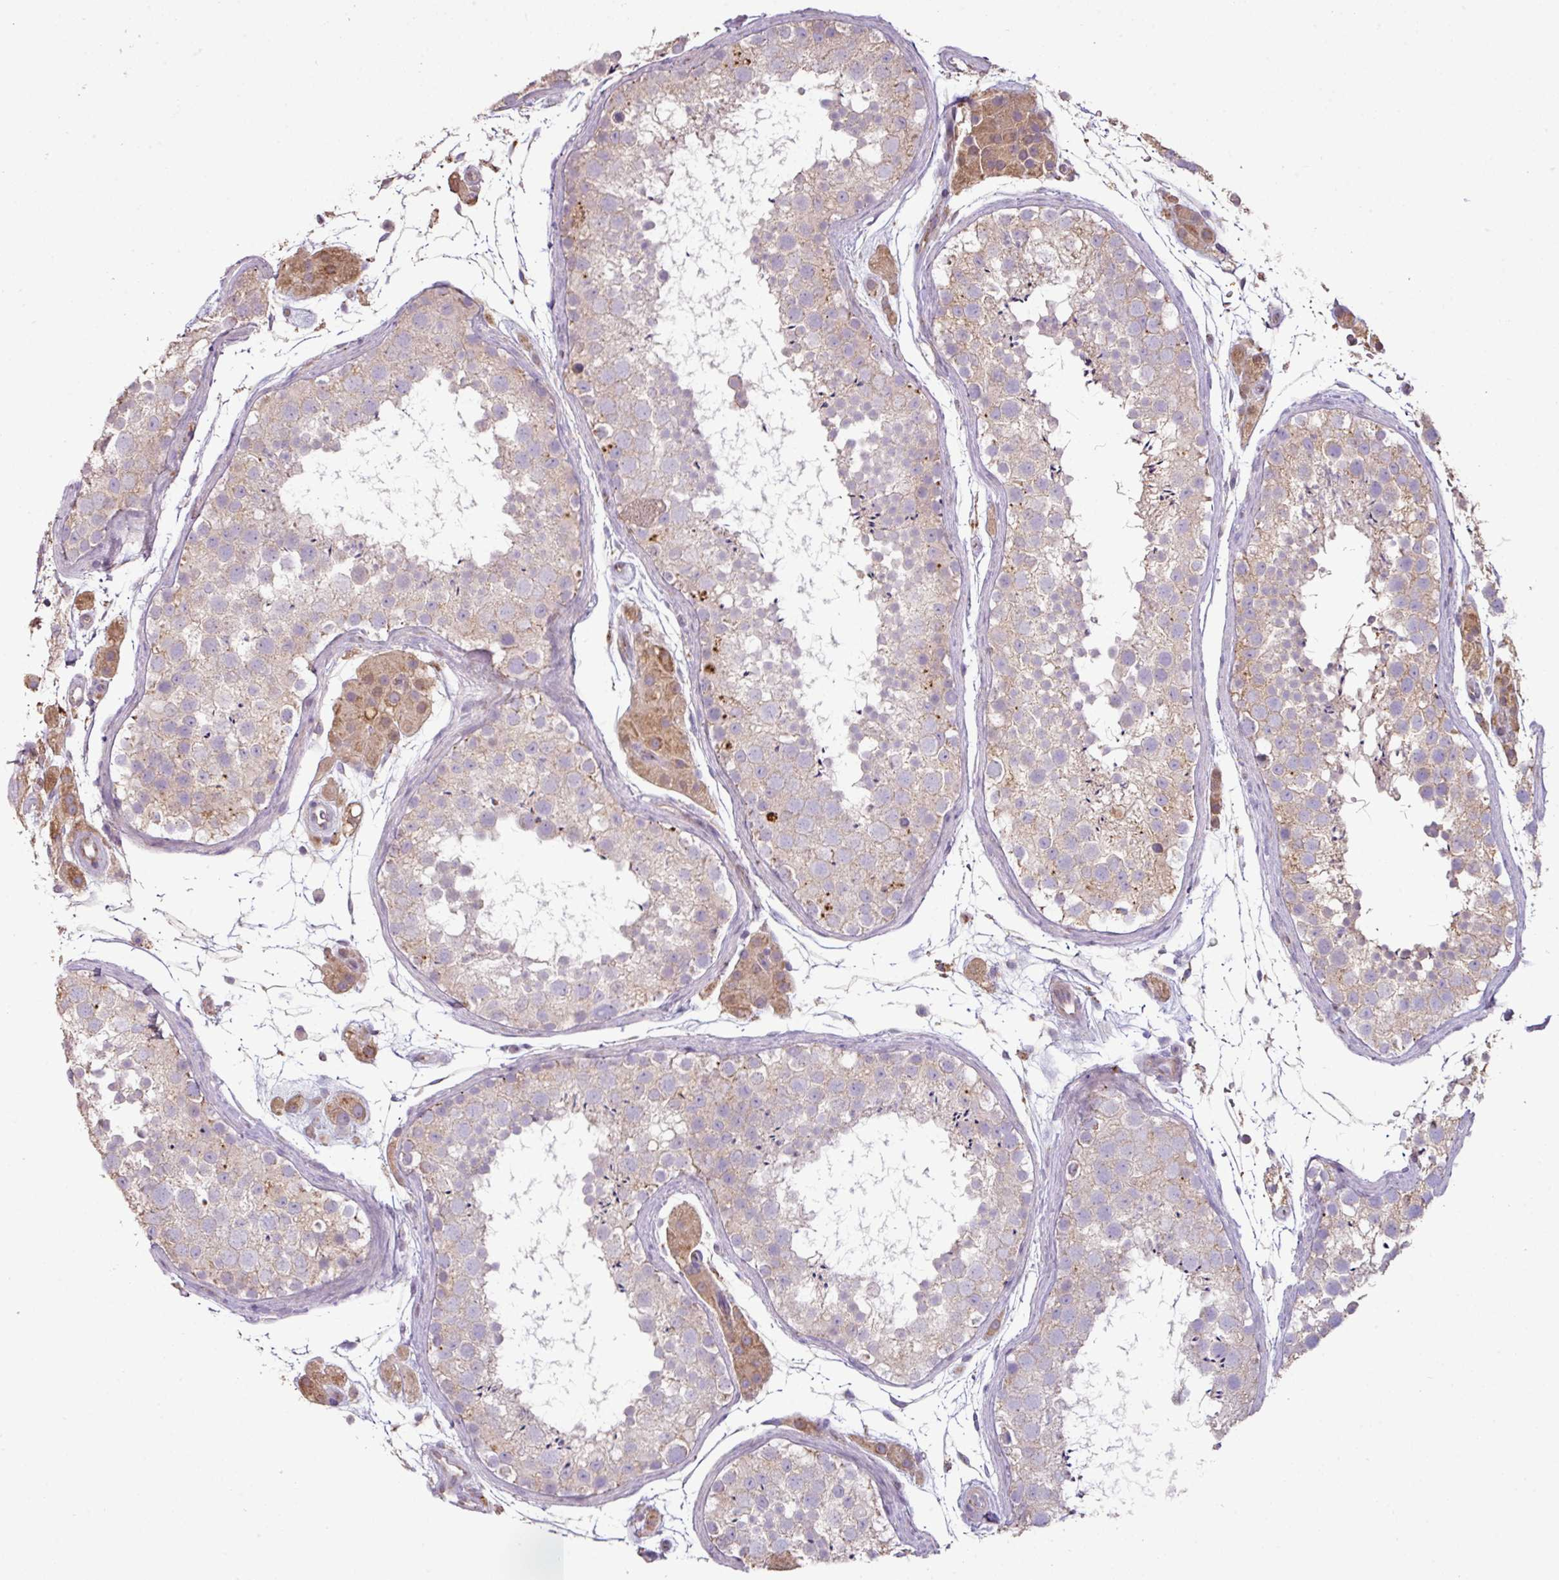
{"staining": {"intensity": "weak", "quantity": "<25%", "location": "cytoplasmic/membranous"}, "tissue": "testis", "cell_type": "Cells in seminiferous ducts", "image_type": "normal", "snomed": [{"axis": "morphology", "description": "Normal tissue, NOS"}, {"axis": "topography", "description": "Testis"}], "caption": "Immunohistochemical staining of unremarkable human testis demonstrates no significant expression in cells in seminiferous ducts. (DAB immunohistochemistry (IHC), high magnification).", "gene": "ENSG00000260170", "patient": {"sex": "male", "age": 41}}